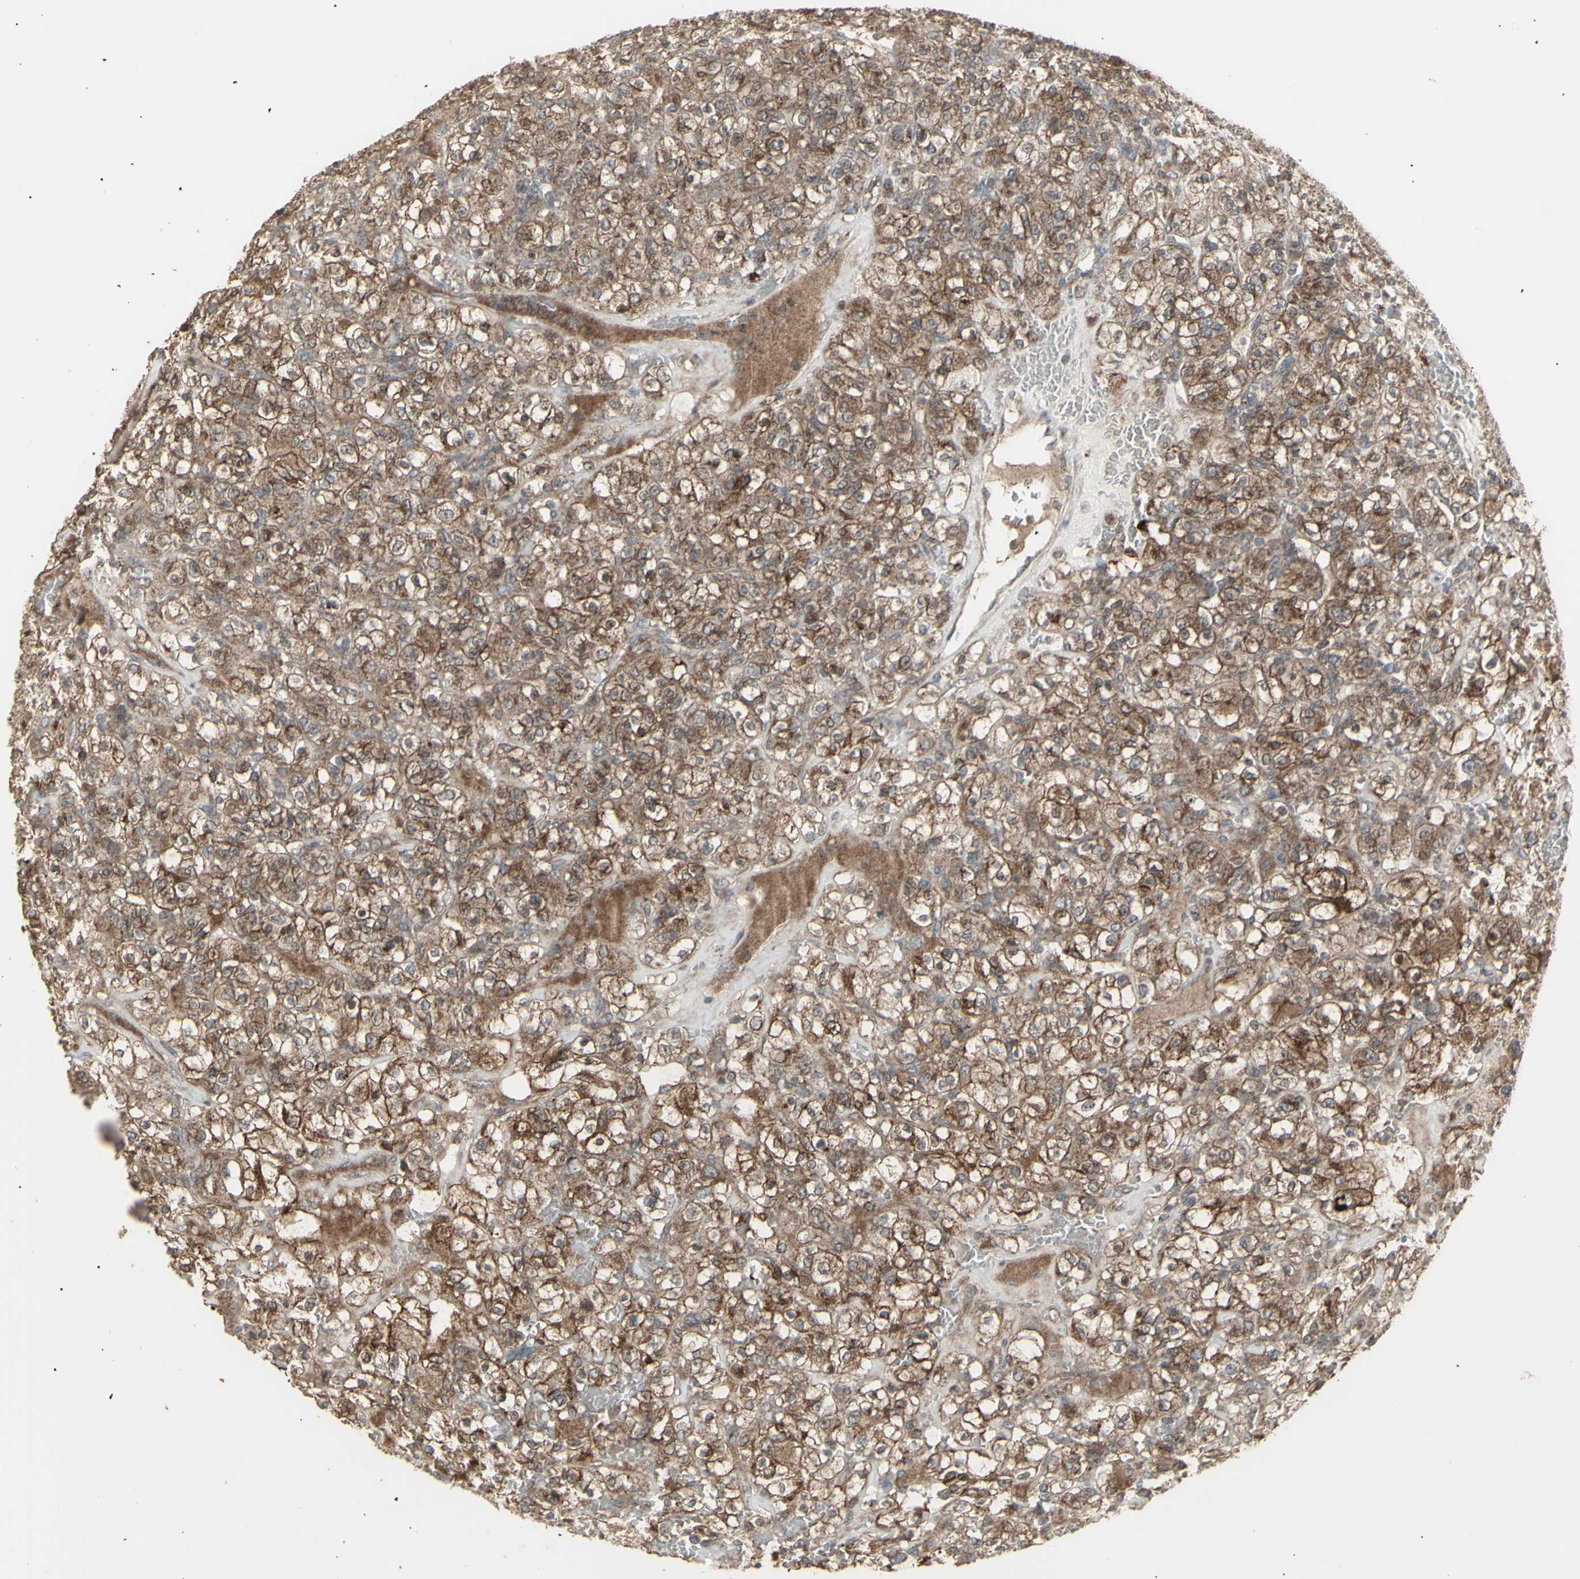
{"staining": {"intensity": "strong", "quantity": ">75%", "location": "cytoplasmic/membranous"}, "tissue": "renal cancer", "cell_type": "Tumor cells", "image_type": "cancer", "snomed": [{"axis": "morphology", "description": "Normal tissue, NOS"}, {"axis": "morphology", "description": "Adenocarcinoma, NOS"}, {"axis": "topography", "description": "Kidney"}], "caption": "Protein expression analysis of renal cancer displays strong cytoplasmic/membranous expression in approximately >75% of tumor cells.", "gene": "RNASEL", "patient": {"sex": "female", "age": 72}}